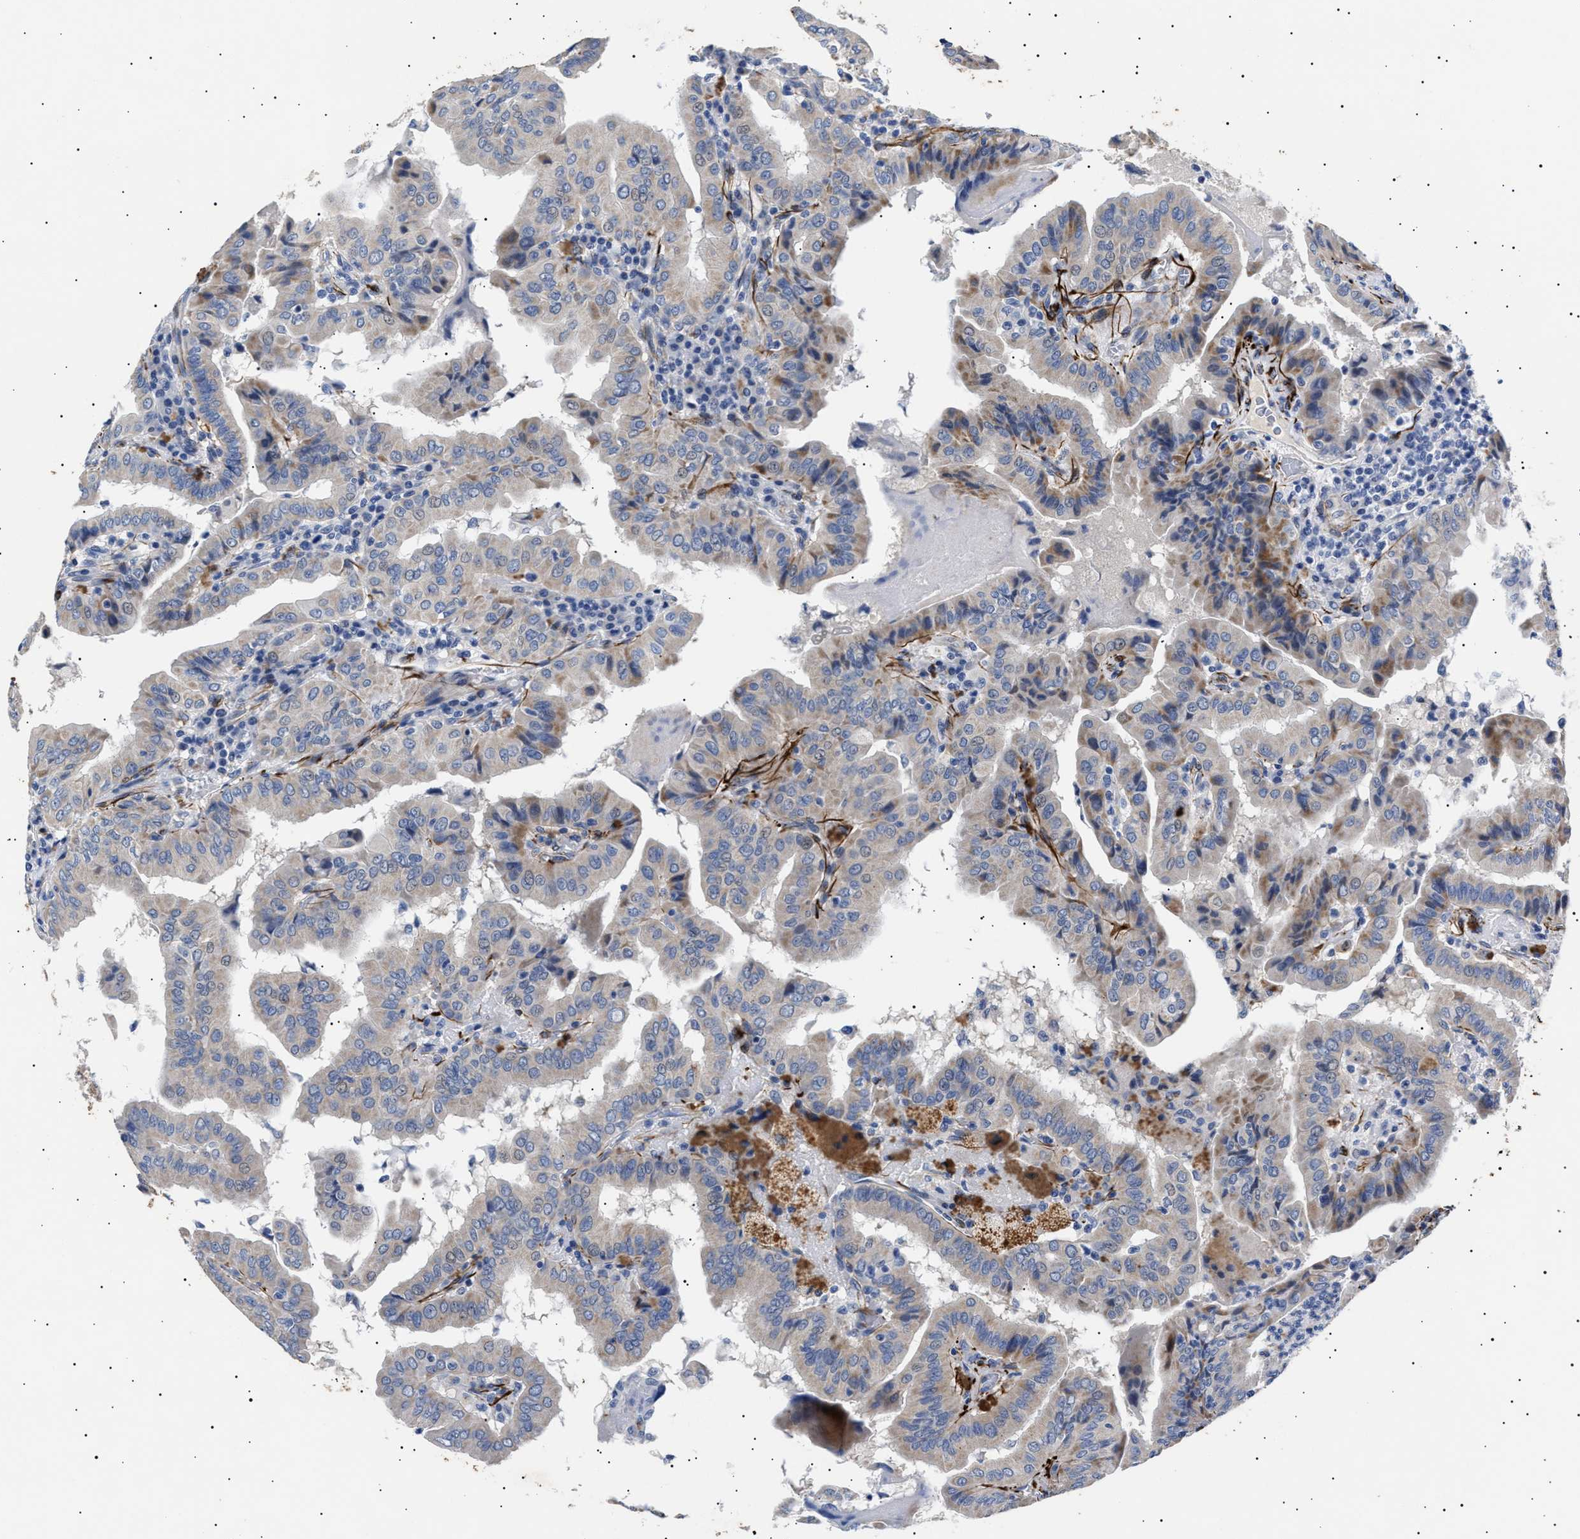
{"staining": {"intensity": "weak", "quantity": "25%-75%", "location": "cytoplasmic/membranous"}, "tissue": "thyroid cancer", "cell_type": "Tumor cells", "image_type": "cancer", "snomed": [{"axis": "morphology", "description": "Papillary adenocarcinoma, NOS"}, {"axis": "topography", "description": "Thyroid gland"}], "caption": "Thyroid cancer (papillary adenocarcinoma) stained with a brown dye demonstrates weak cytoplasmic/membranous positive expression in about 25%-75% of tumor cells.", "gene": "OLFML2A", "patient": {"sex": "male", "age": 33}}